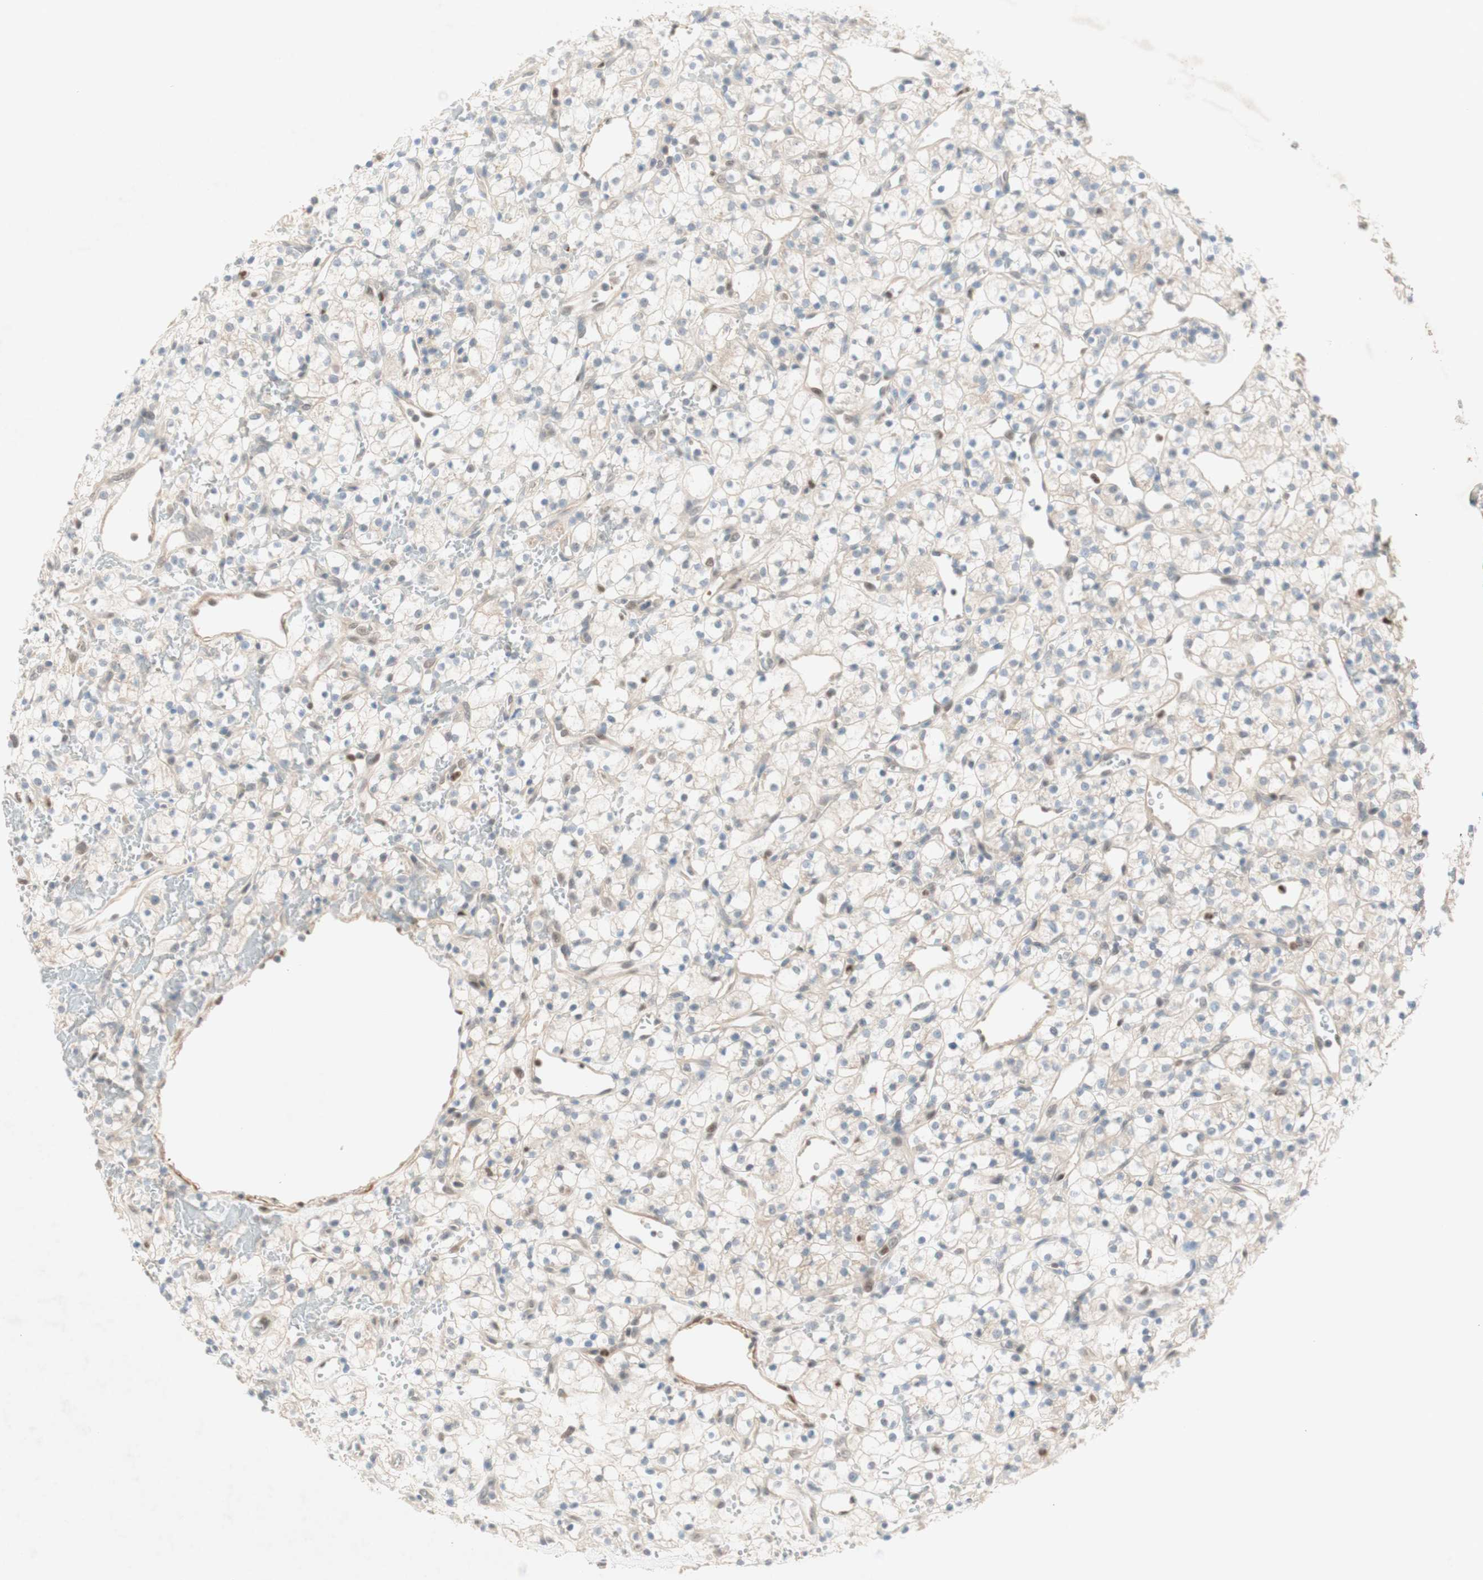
{"staining": {"intensity": "weak", "quantity": "<25%", "location": "nuclear"}, "tissue": "renal cancer", "cell_type": "Tumor cells", "image_type": "cancer", "snomed": [{"axis": "morphology", "description": "Adenocarcinoma, NOS"}, {"axis": "topography", "description": "Kidney"}], "caption": "Renal adenocarcinoma was stained to show a protein in brown. There is no significant expression in tumor cells.", "gene": "RFNG", "patient": {"sex": "female", "age": 60}}